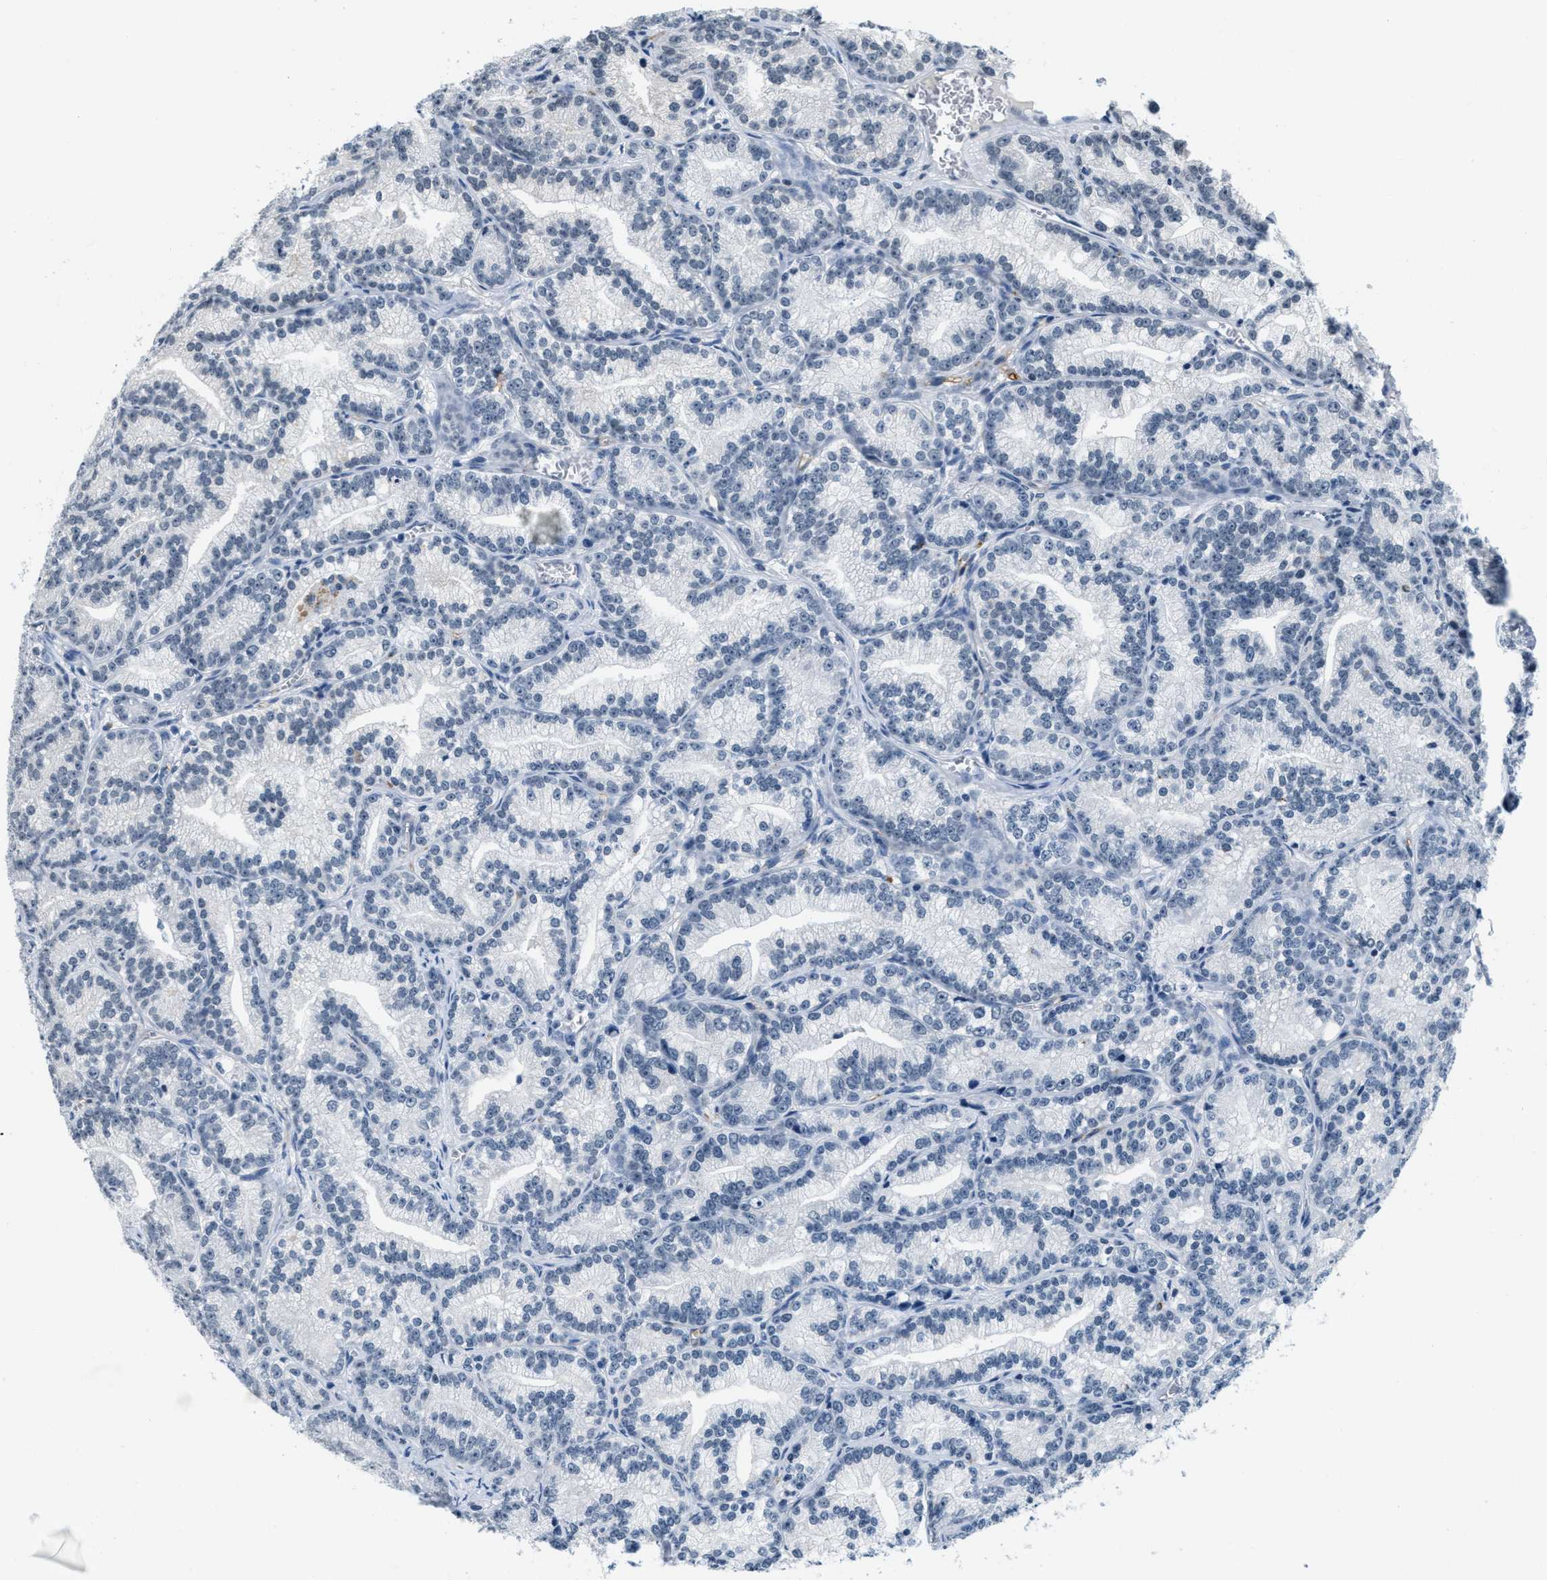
{"staining": {"intensity": "negative", "quantity": "none", "location": "none"}, "tissue": "prostate cancer", "cell_type": "Tumor cells", "image_type": "cancer", "snomed": [{"axis": "morphology", "description": "Adenocarcinoma, Low grade"}, {"axis": "topography", "description": "Prostate"}], "caption": "Prostate adenocarcinoma (low-grade) was stained to show a protein in brown. There is no significant expression in tumor cells.", "gene": "CA4", "patient": {"sex": "male", "age": 89}}